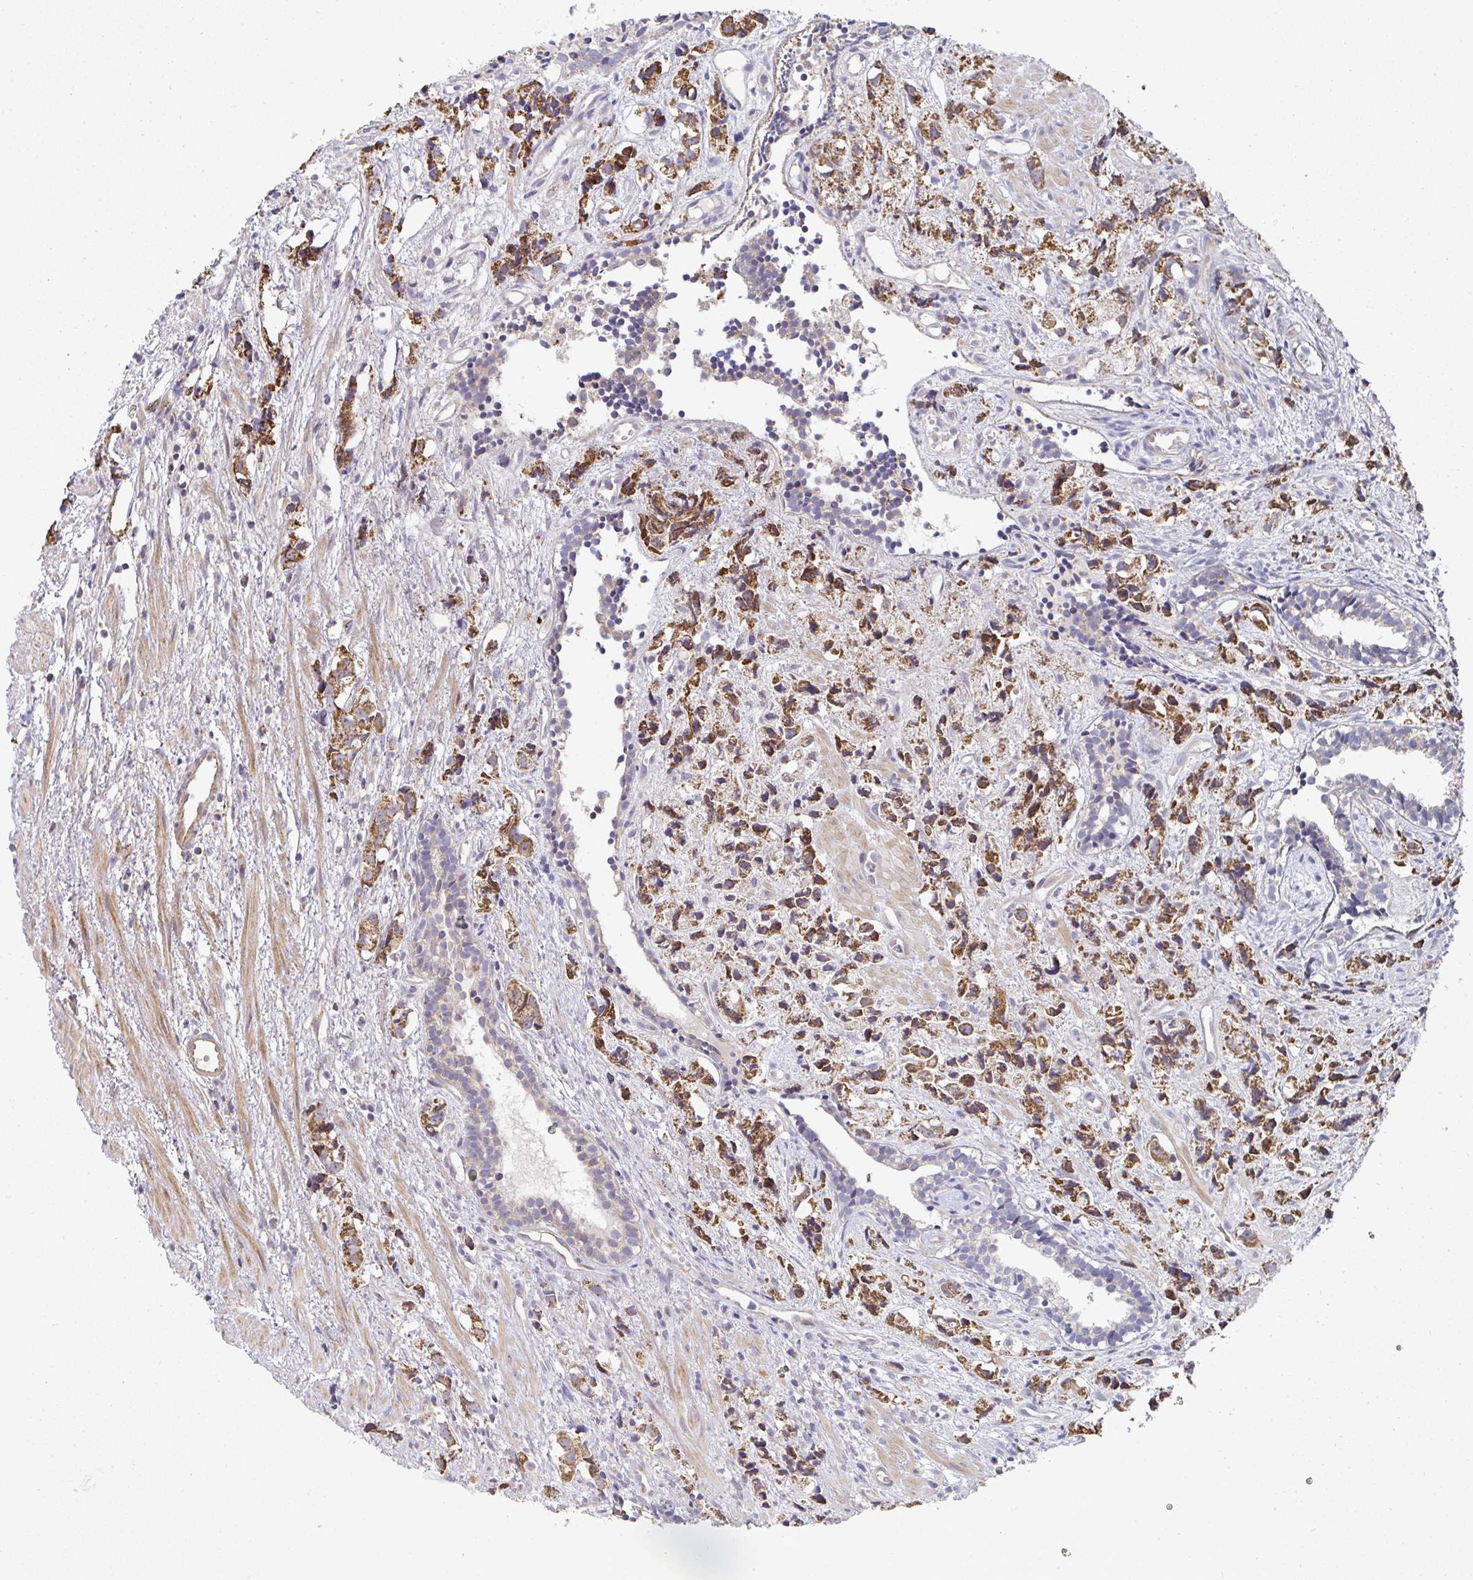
{"staining": {"intensity": "moderate", "quantity": ">75%", "location": "cytoplasmic/membranous"}, "tissue": "prostate cancer", "cell_type": "Tumor cells", "image_type": "cancer", "snomed": [{"axis": "morphology", "description": "Adenocarcinoma, High grade"}, {"axis": "topography", "description": "Prostate"}], "caption": "This is a micrograph of immunohistochemistry staining of prostate cancer, which shows moderate staining in the cytoplasmic/membranous of tumor cells.", "gene": "AGTPBP1", "patient": {"sex": "male", "age": 58}}